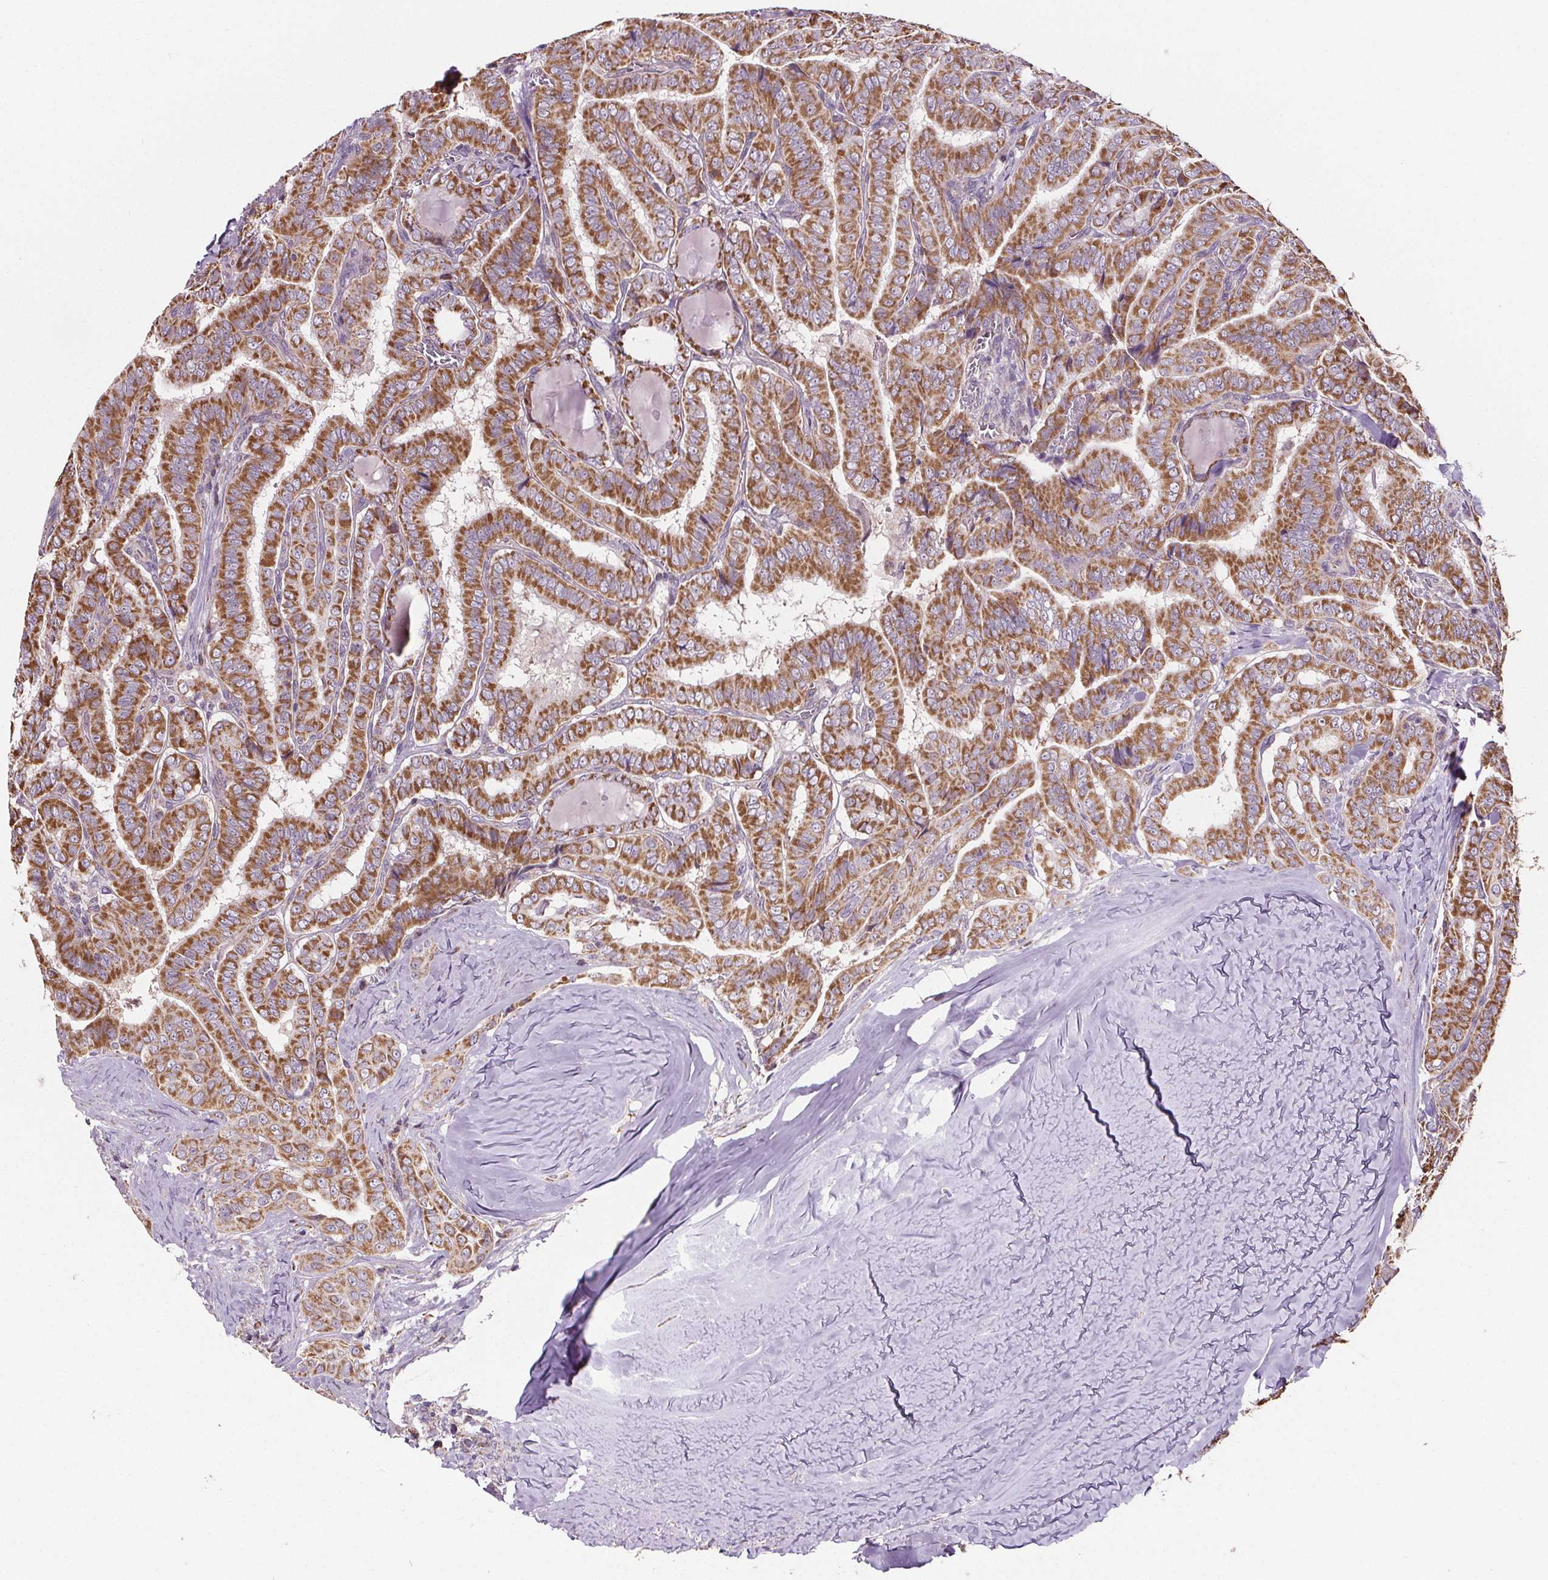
{"staining": {"intensity": "moderate", "quantity": ">75%", "location": "cytoplasmic/membranous"}, "tissue": "thyroid cancer", "cell_type": "Tumor cells", "image_type": "cancer", "snomed": [{"axis": "morphology", "description": "Papillary adenocarcinoma, NOS"}, {"axis": "morphology", "description": "Papillary adenoma metastatic"}, {"axis": "topography", "description": "Thyroid gland"}], "caption": "High-power microscopy captured an immunohistochemistry (IHC) histopathology image of thyroid cancer, revealing moderate cytoplasmic/membranous expression in approximately >75% of tumor cells.", "gene": "SUCLA2", "patient": {"sex": "female", "age": 50}}